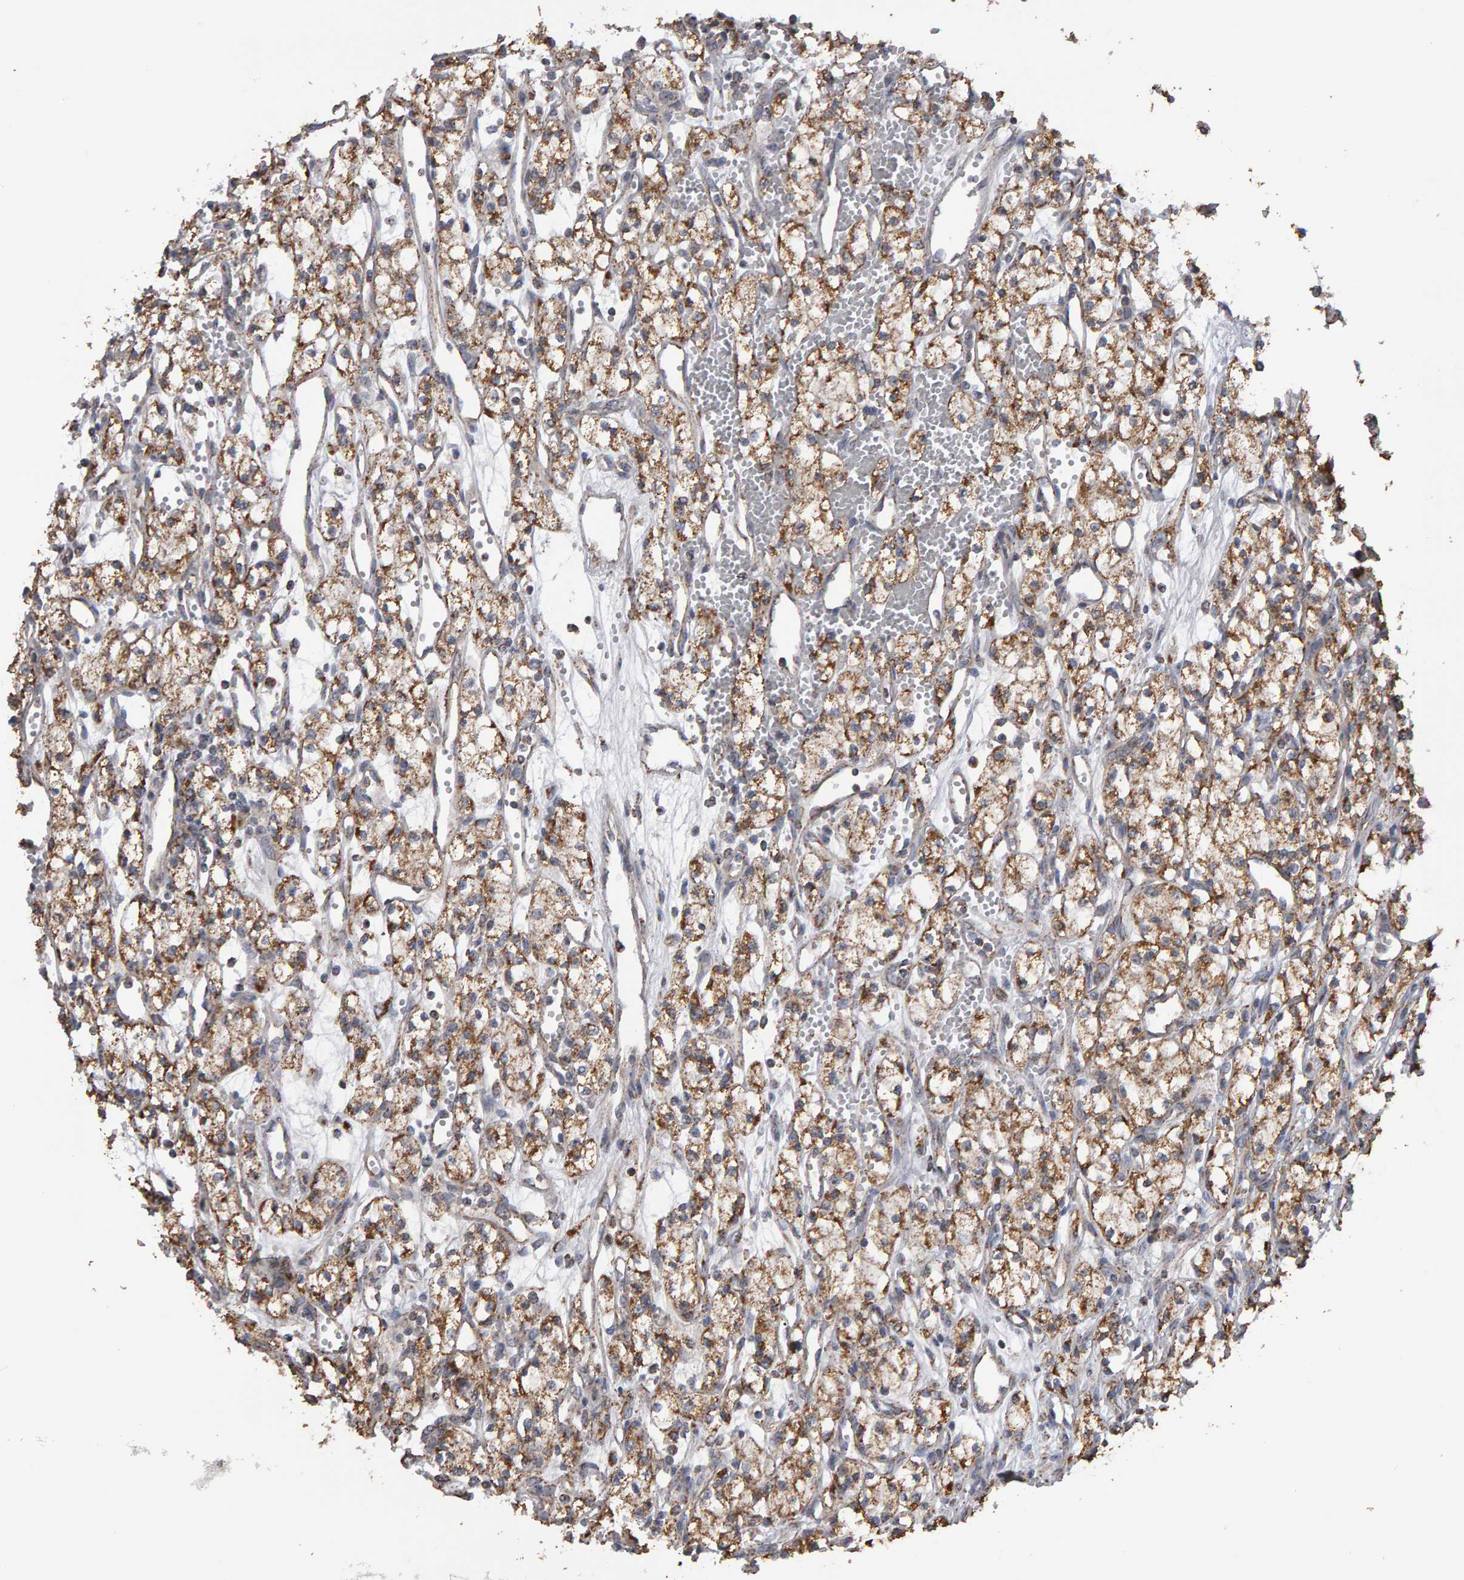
{"staining": {"intensity": "moderate", "quantity": ">75%", "location": "cytoplasmic/membranous"}, "tissue": "renal cancer", "cell_type": "Tumor cells", "image_type": "cancer", "snomed": [{"axis": "morphology", "description": "Adenocarcinoma, NOS"}, {"axis": "topography", "description": "Kidney"}], "caption": "Renal cancer tissue exhibits moderate cytoplasmic/membranous expression in approximately >75% of tumor cells, visualized by immunohistochemistry. Using DAB (3,3'-diaminobenzidine) (brown) and hematoxylin (blue) stains, captured at high magnification using brightfield microscopy.", "gene": "TOM1L1", "patient": {"sex": "male", "age": 59}}